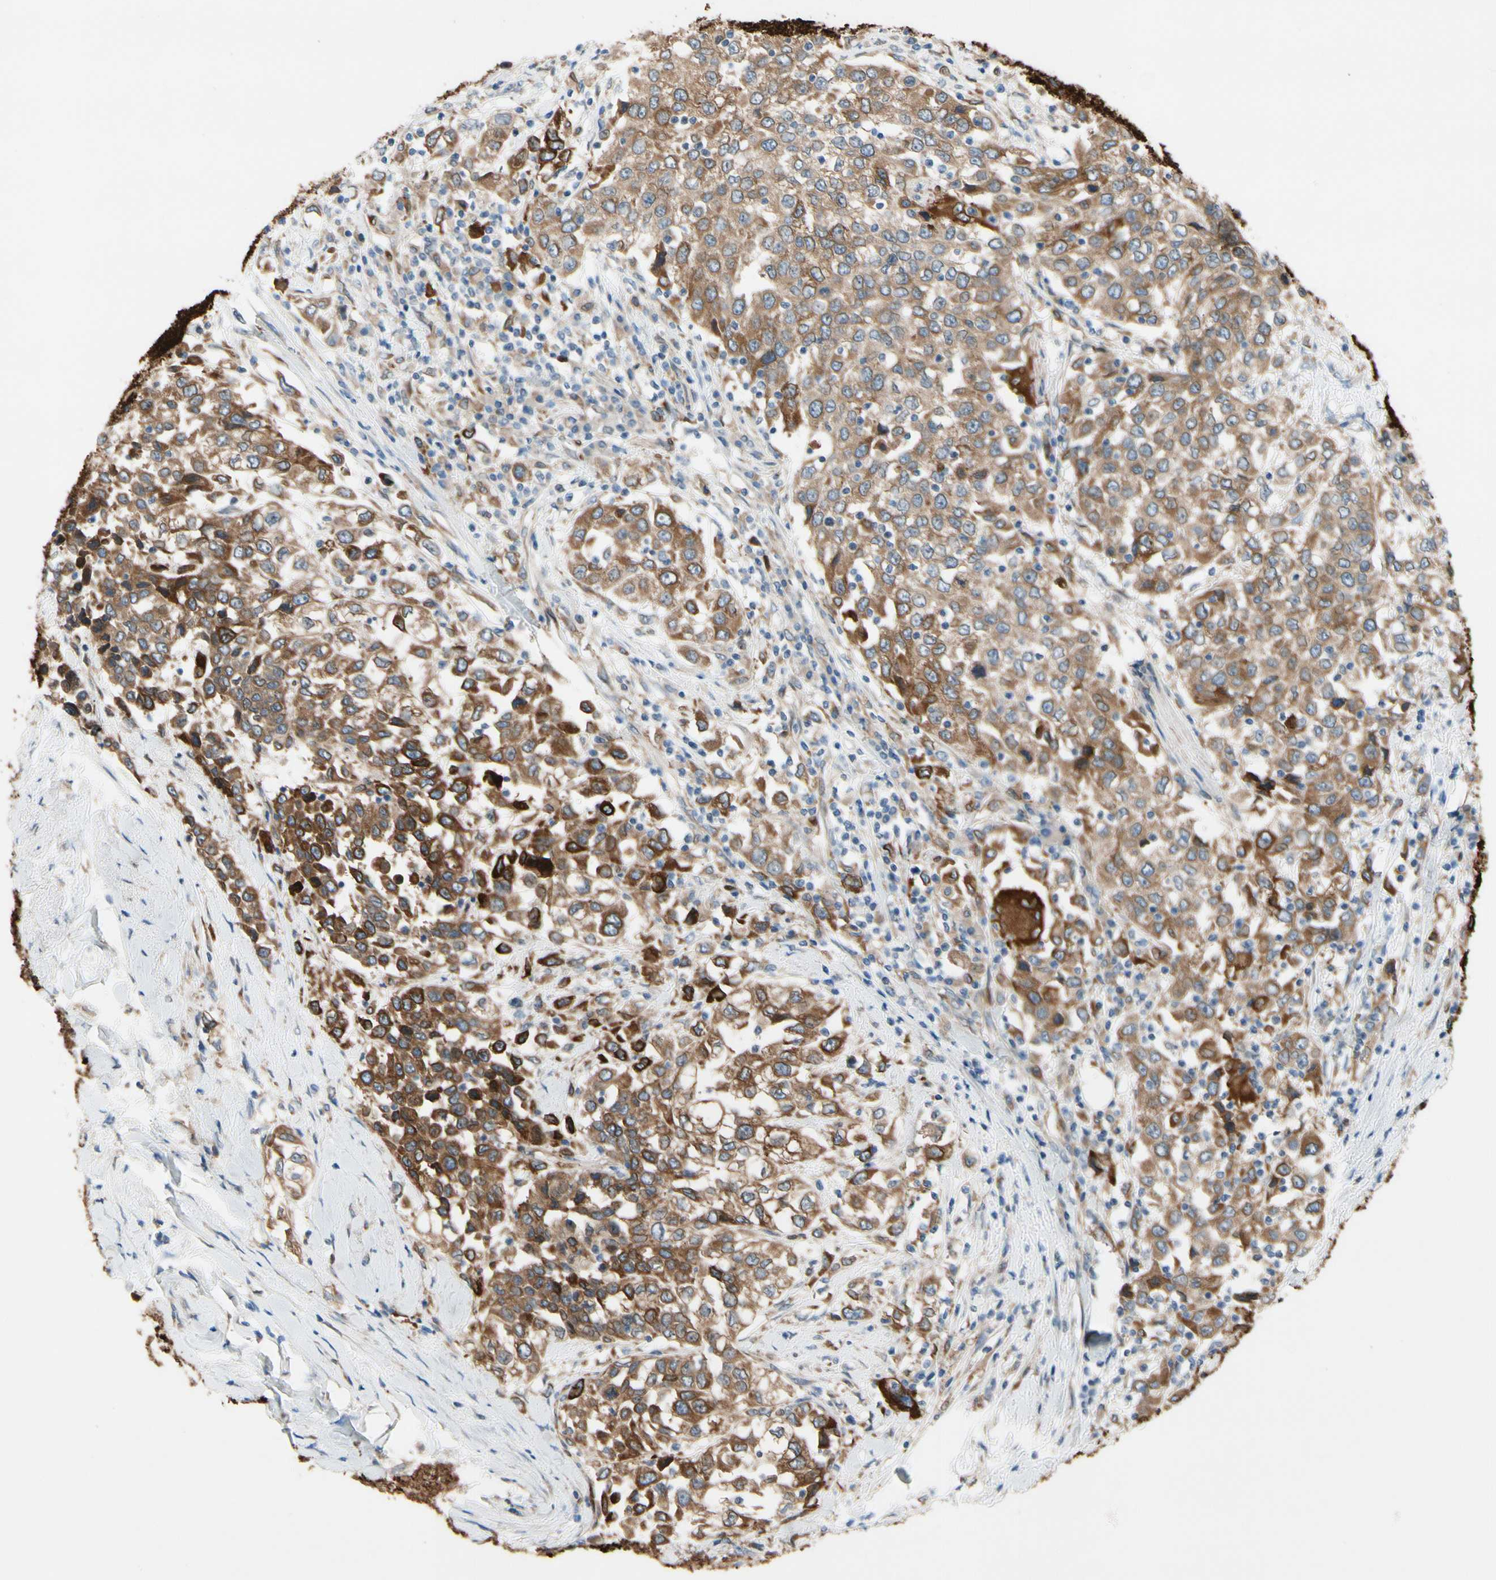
{"staining": {"intensity": "moderate", "quantity": ">75%", "location": "cytoplasmic/membranous"}, "tissue": "urothelial cancer", "cell_type": "Tumor cells", "image_type": "cancer", "snomed": [{"axis": "morphology", "description": "Urothelial carcinoma, High grade"}, {"axis": "topography", "description": "Urinary bladder"}], "caption": "Immunohistochemical staining of human urothelial carcinoma (high-grade) shows moderate cytoplasmic/membranous protein staining in about >75% of tumor cells.", "gene": "PRXL2A", "patient": {"sex": "female", "age": 80}}